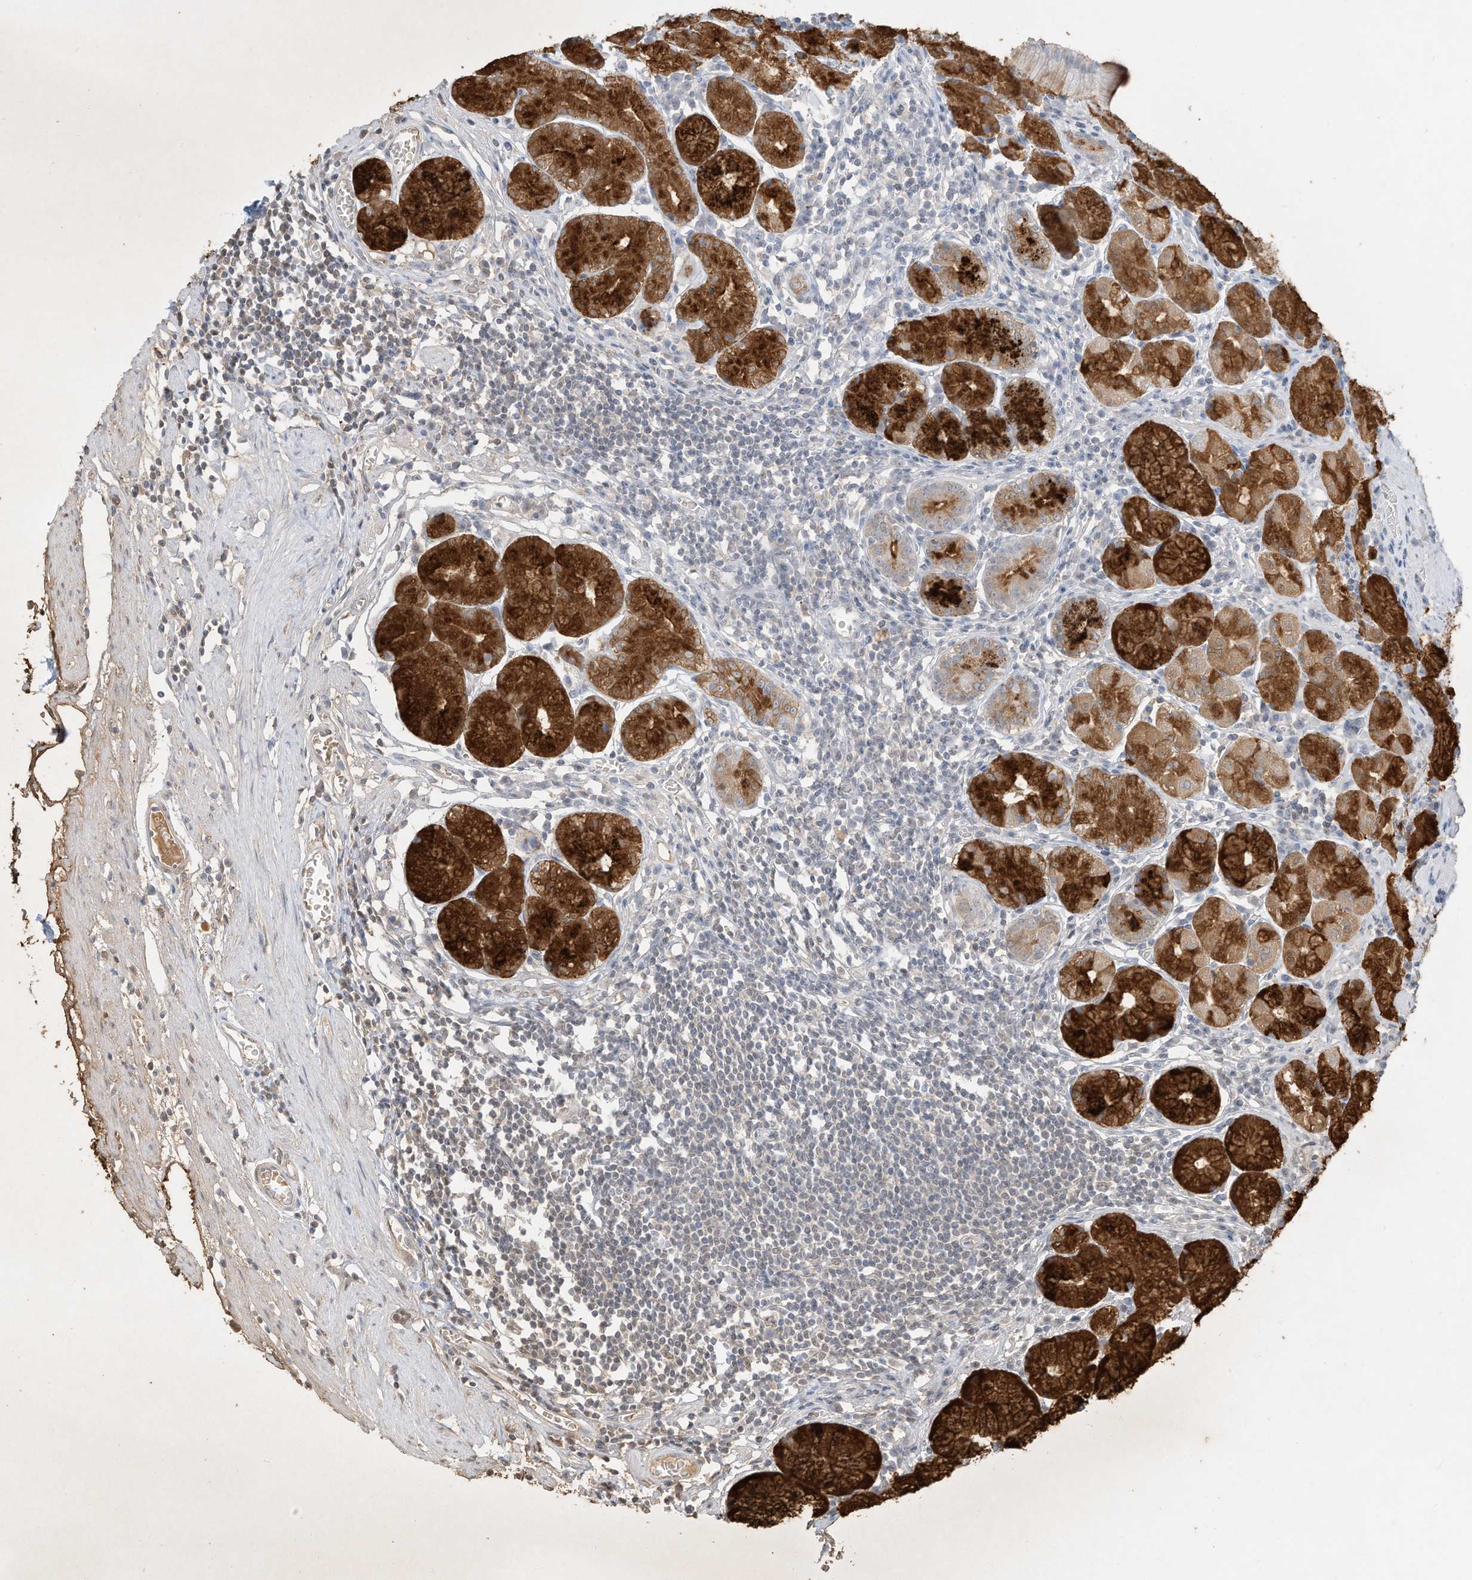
{"staining": {"intensity": "strong", "quantity": ">75%", "location": "cytoplasmic/membranous"}, "tissue": "stomach", "cell_type": "Glandular cells", "image_type": "normal", "snomed": [{"axis": "morphology", "description": "Normal tissue, NOS"}, {"axis": "topography", "description": "Stomach"}], "caption": "High-power microscopy captured an immunohistochemistry image of normal stomach, revealing strong cytoplasmic/membranous expression in approximately >75% of glandular cells.", "gene": "PGC", "patient": {"sex": "male", "age": 55}}